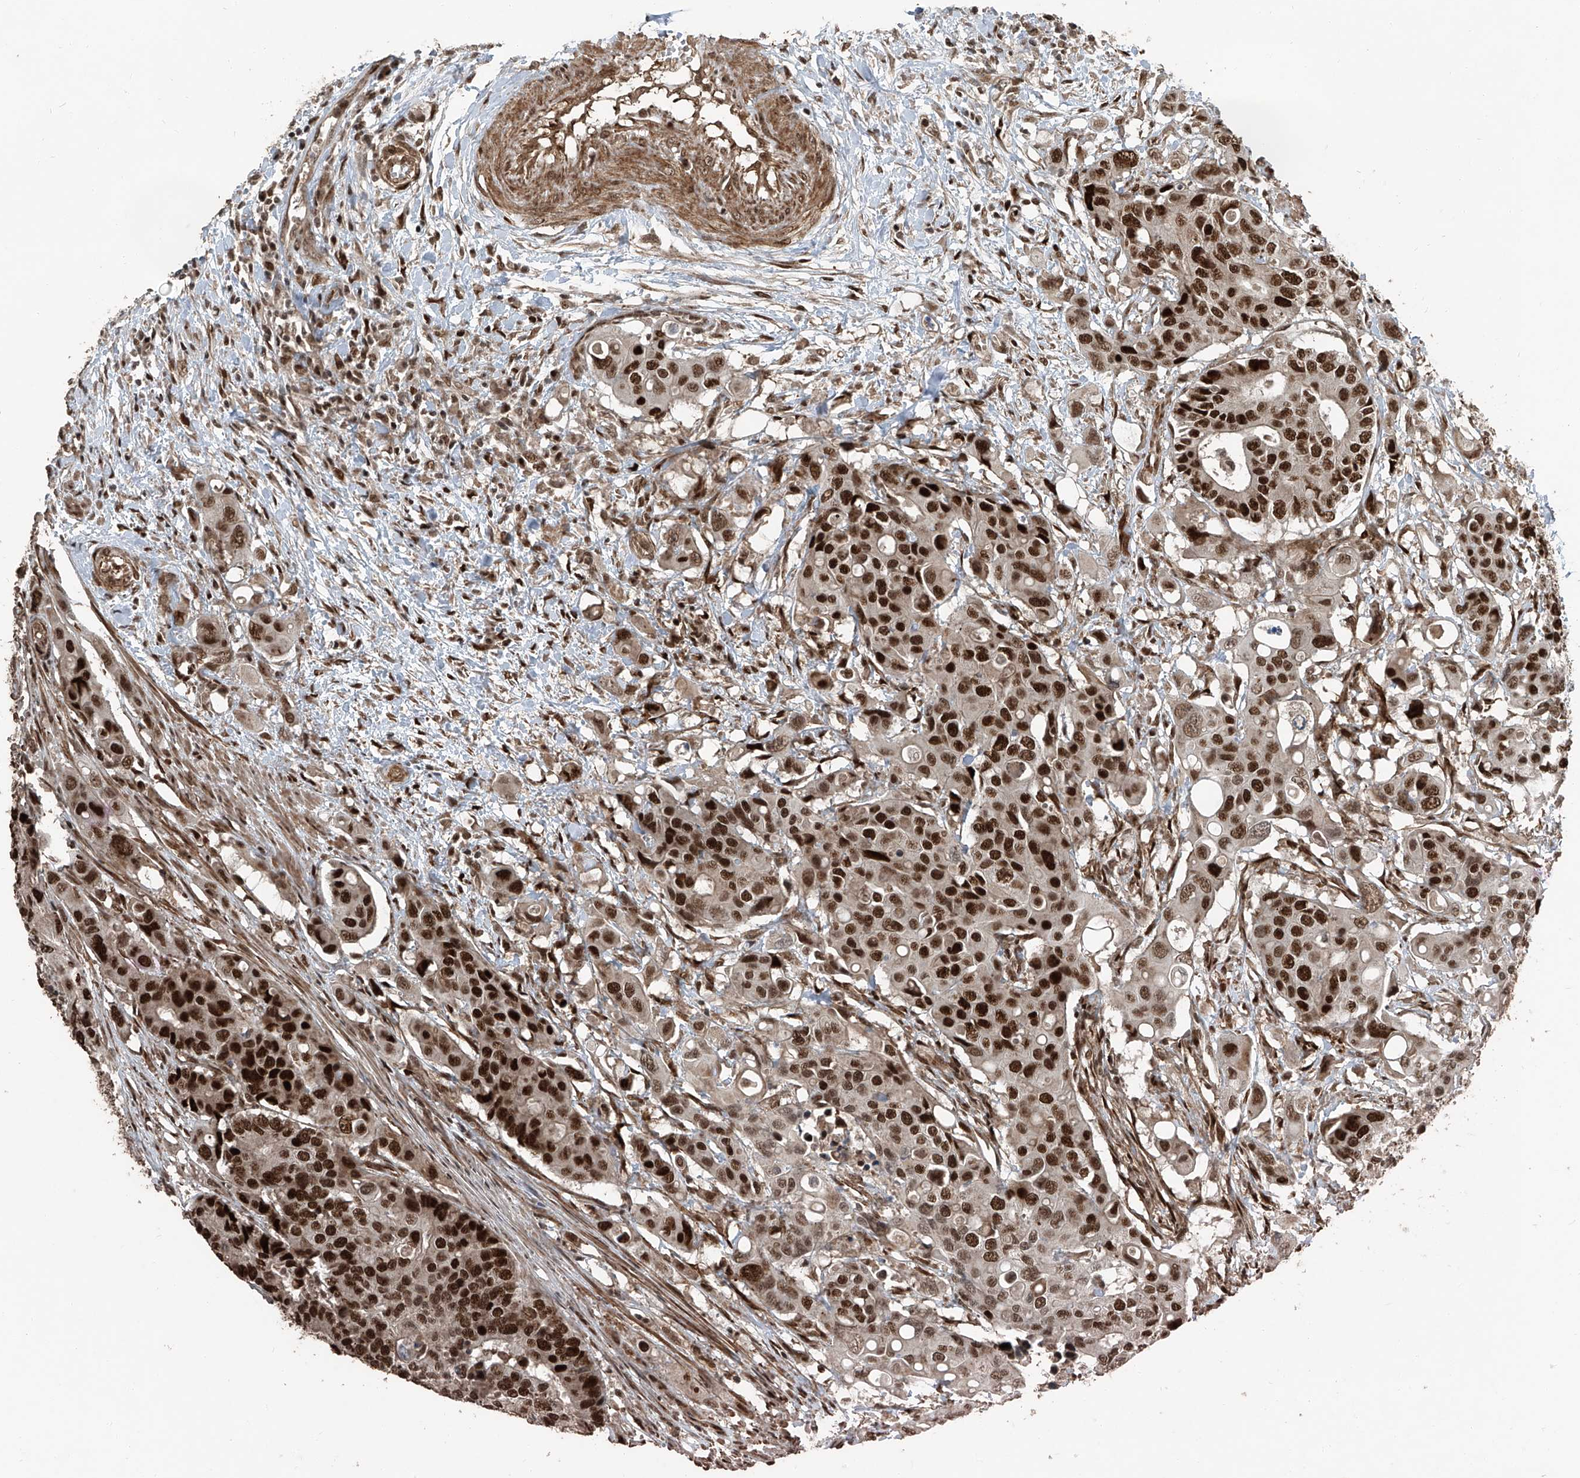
{"staining": {"intensity": "strong", "quantity": ">75%", "location": "nuclear"}, "tissue": "colorectal cancer", "cell_type": "Tumor cells", "image_type": "cancer", "snomed": [{"axis": "morphology", "description": "Adenocarcinoma, NOS"}, {"axis": "topography", "description": "Colon"}], "caption": "Colorectal cancer (adenocarcinoma) stained with immunohistochemistry (IHC) demonstrates strong nuclear staining in about >75% of tumor cells.", "gene": "ZNF570", "patient": {"sex": "male", "age": 77}}